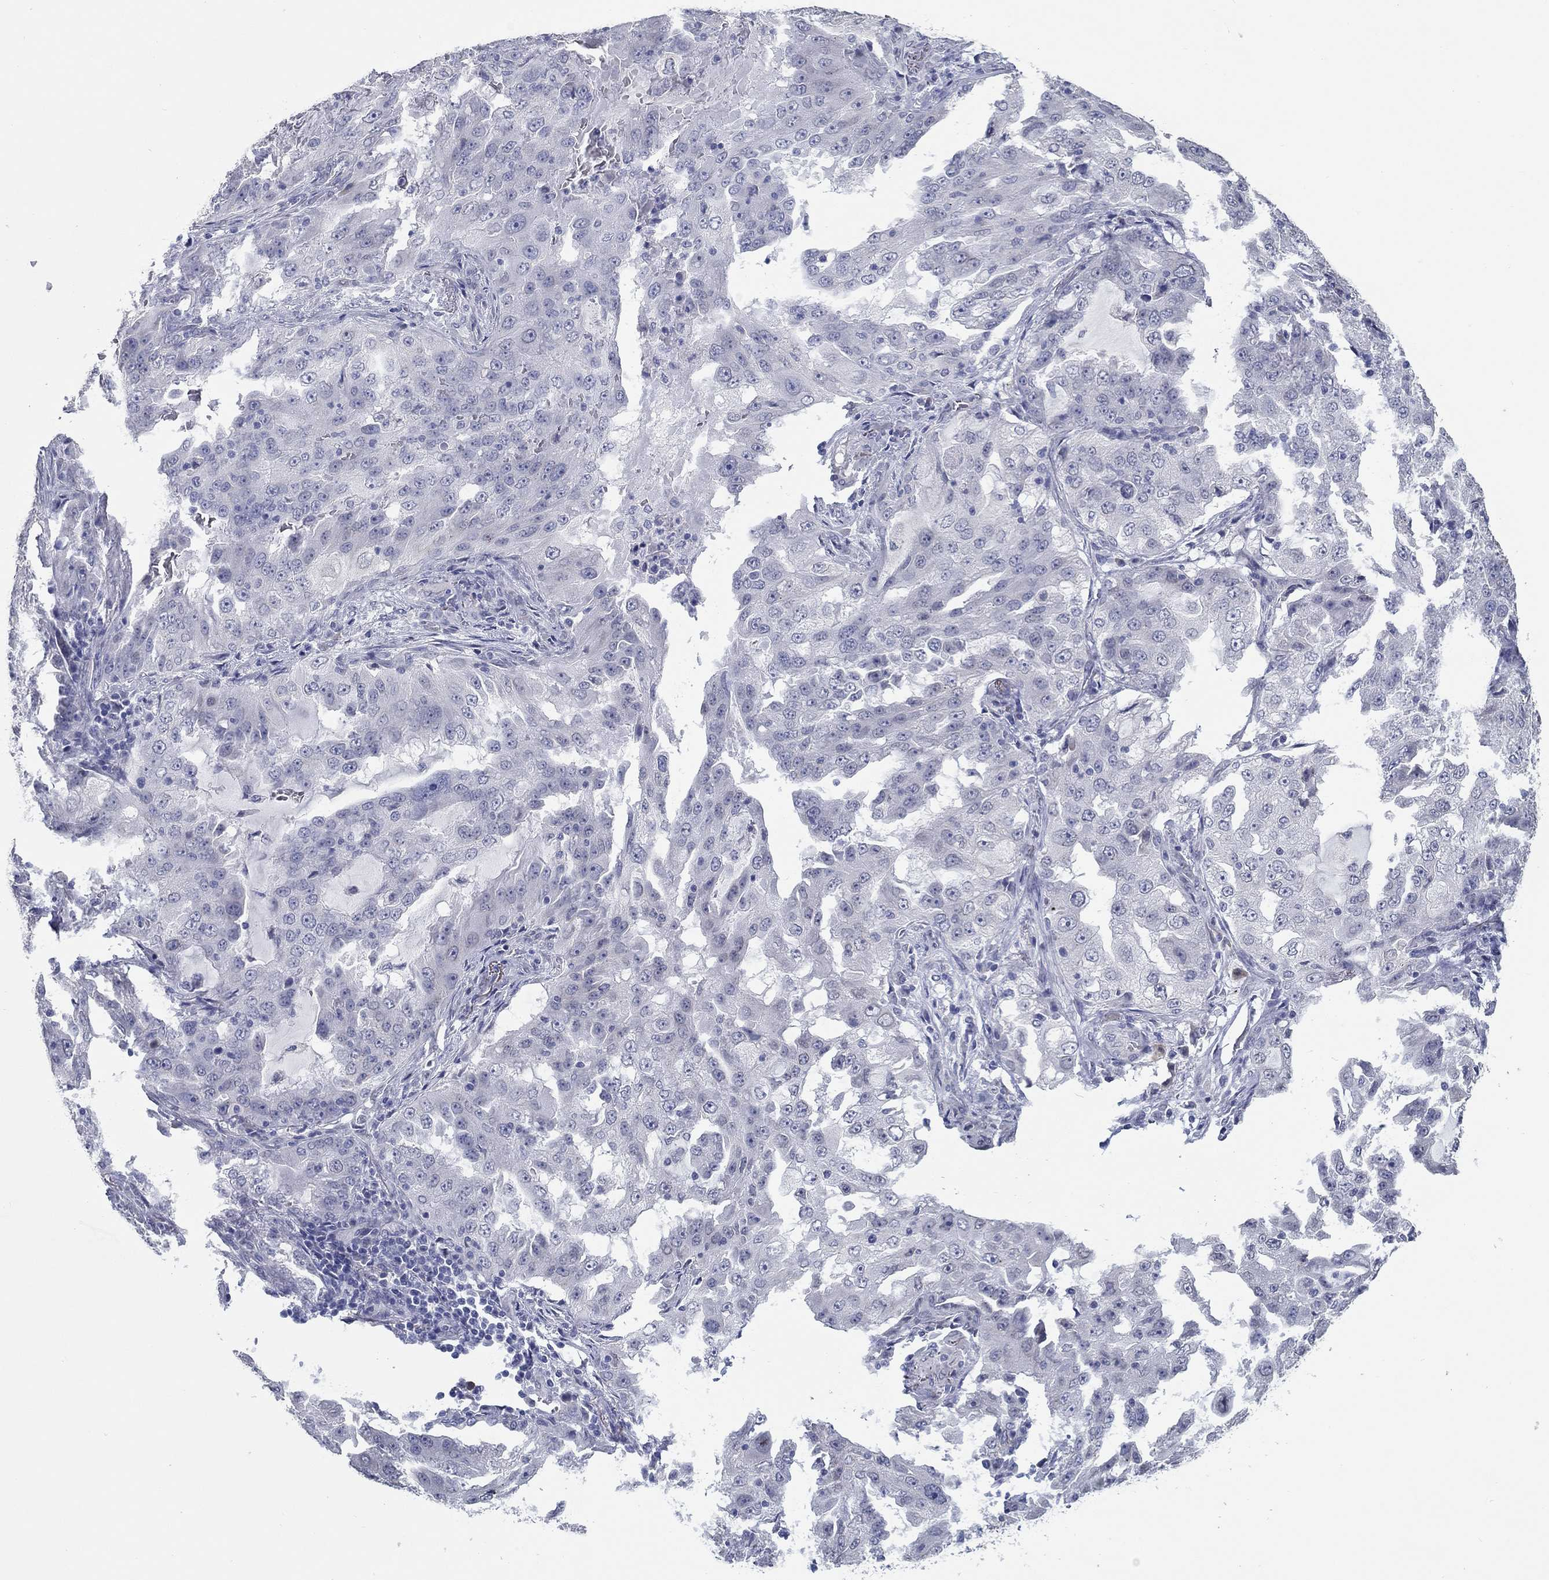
{"staining": {"intensity": "negative", "quantity": "none", "location": "none"}, "tissue": "lung cancer", "cell_type": "Tumor cells", "image_type": "cancer", "snomed": [{"axis": "morphology", "description": "Adenocarcinoma, NOS"}, {"axis": "topography", "description": "Lung"}], "caption": "Tumor cells show no significant expression in lung adenocarcinoma.", "gene": "NUP155", "patient": {"sex": "female", "age": 61}}